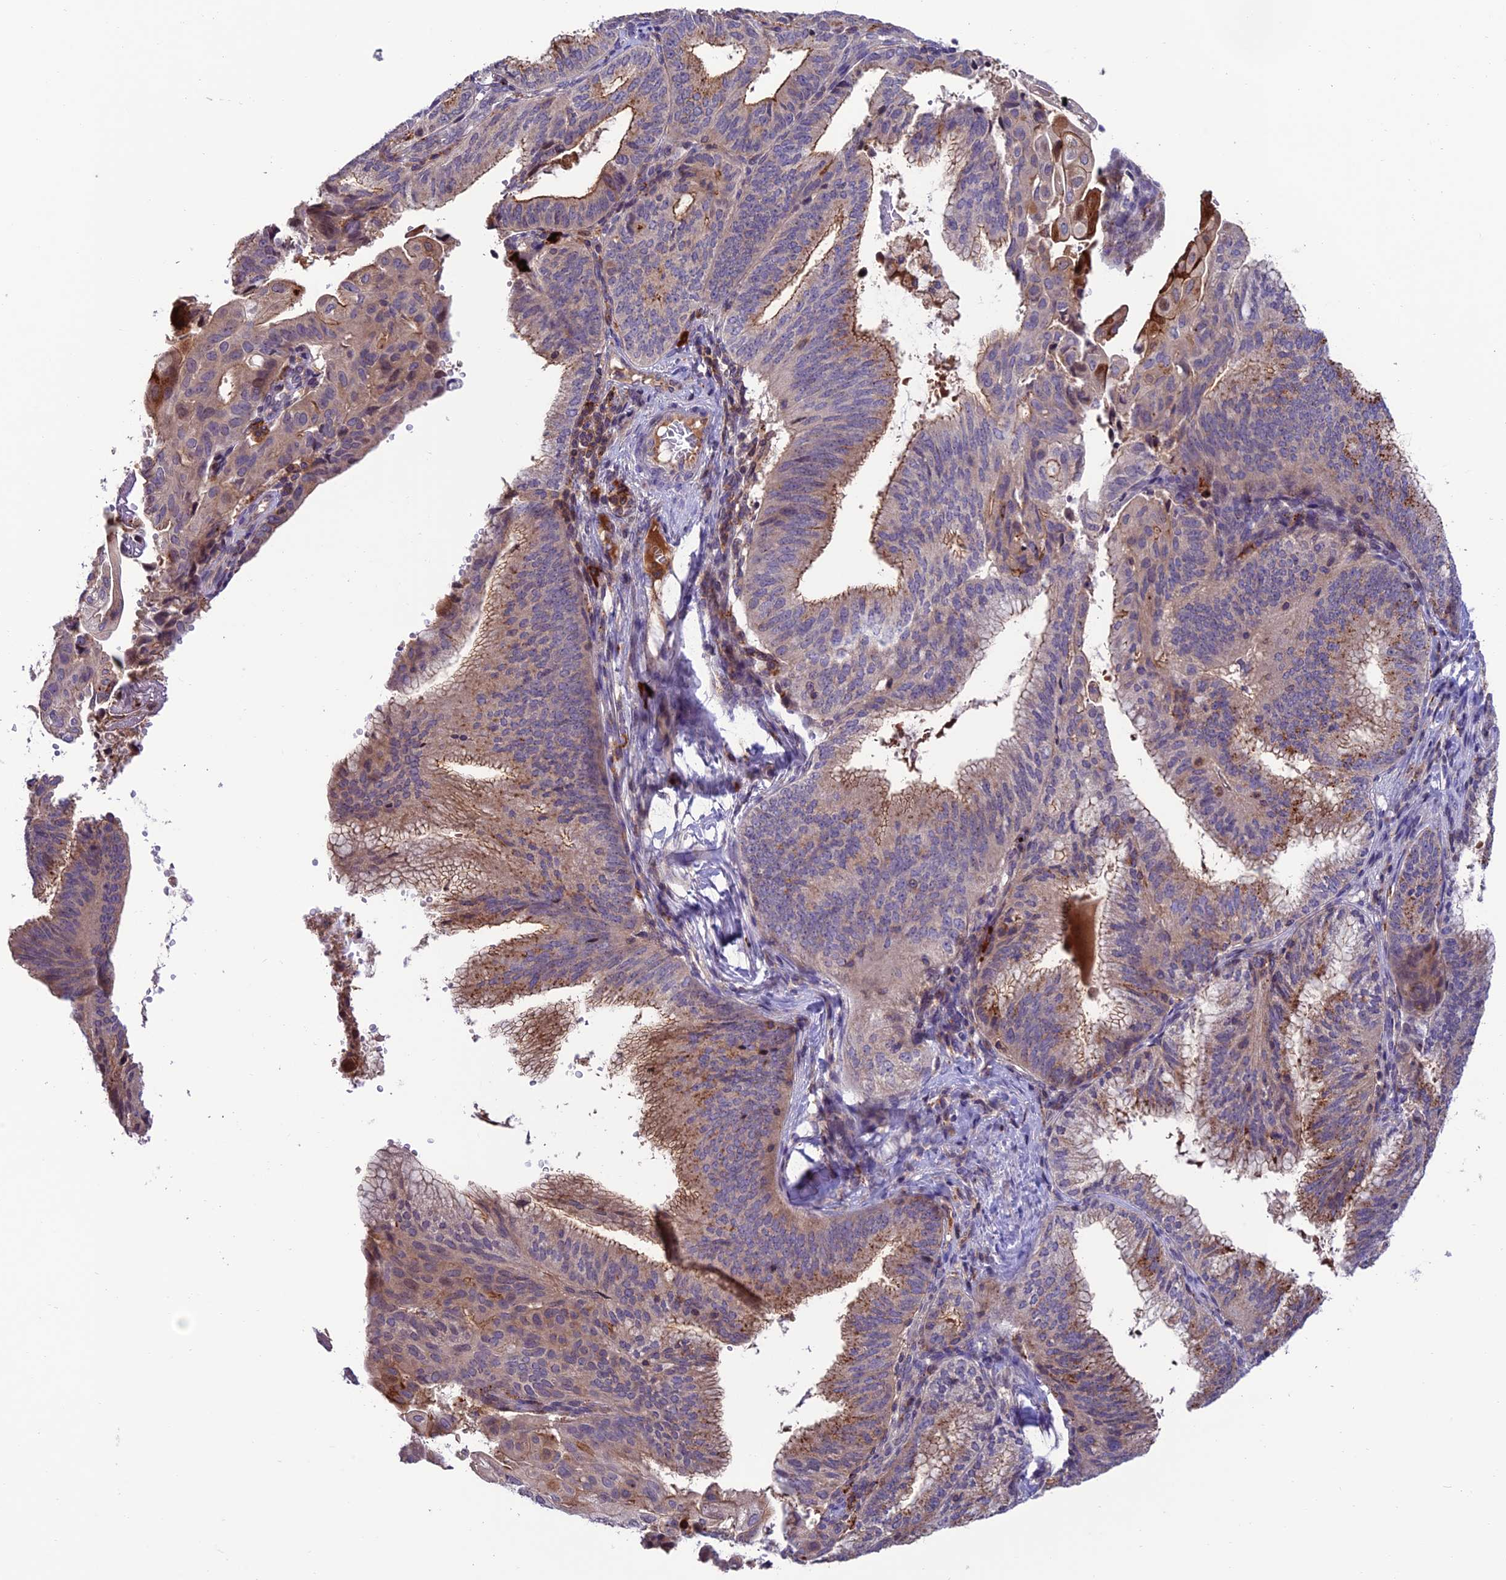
{"staining": {"intensity": "moderate", "quantity": "<25%", "location": "cytoplasmic/membranous"}, "tissue": "endometrial cancer", "cell_type": "Tumor cells", "image_type": "cancer", "snomed": [{"axis": "morphology", "description": "Adenocarcinoma, NOS"}, {"axis": "topography", "description": "Endometrium"}], "caption": "Human endometrial adenocarcinoma stained for a protein (brown) displays moderate cytoplasmic/membranous positive staining in approximately <25% of tumor cells.", "gene": "ARHGEF18", "patient": {"sex": "female", "age": 49}}